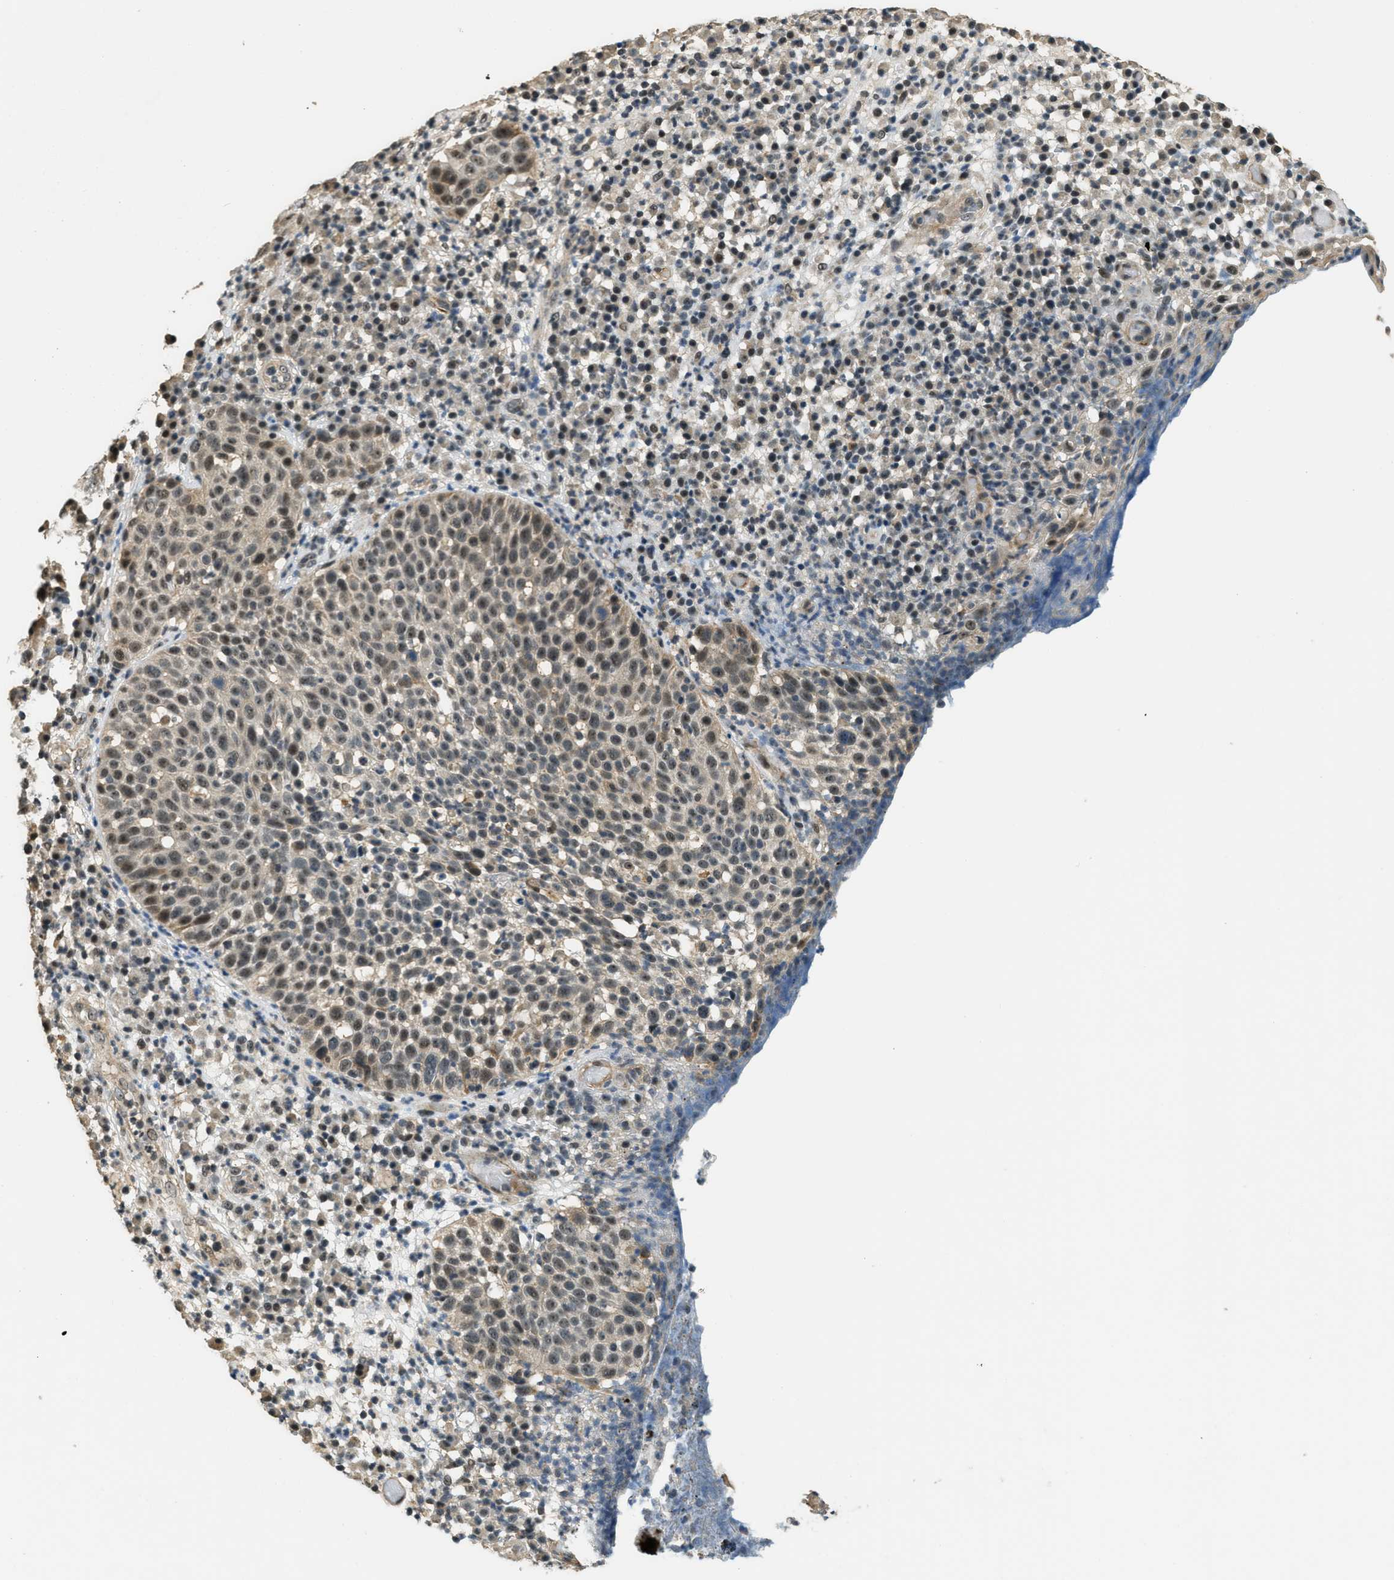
{"staining": {"intensity": "weak", "quantity": ">75%", "location": "cytoplasmic/membranous,nuclear"}, "tissue": "skin cancer", "cell_type": "Tumor cells", "image_type": "cancer", "snomed": [{"axis": "morphology", "description": "Squamous cell carcinoma in situ, NOS"}, {"axis": "morphology", "description": "Squamous cell carcinoma, NOS"}, {"axis": "topography", "description": "Skin"}], "caption": "About >75% of tumor cells in skin cancer (squamous cell carcinoma) show weak cytoplasmic/membranous and nuclear protein staining as visualized by brown immunohistochemical staining.", "gene": "MED21", "patient": {"sex": "male", "age": 93}}